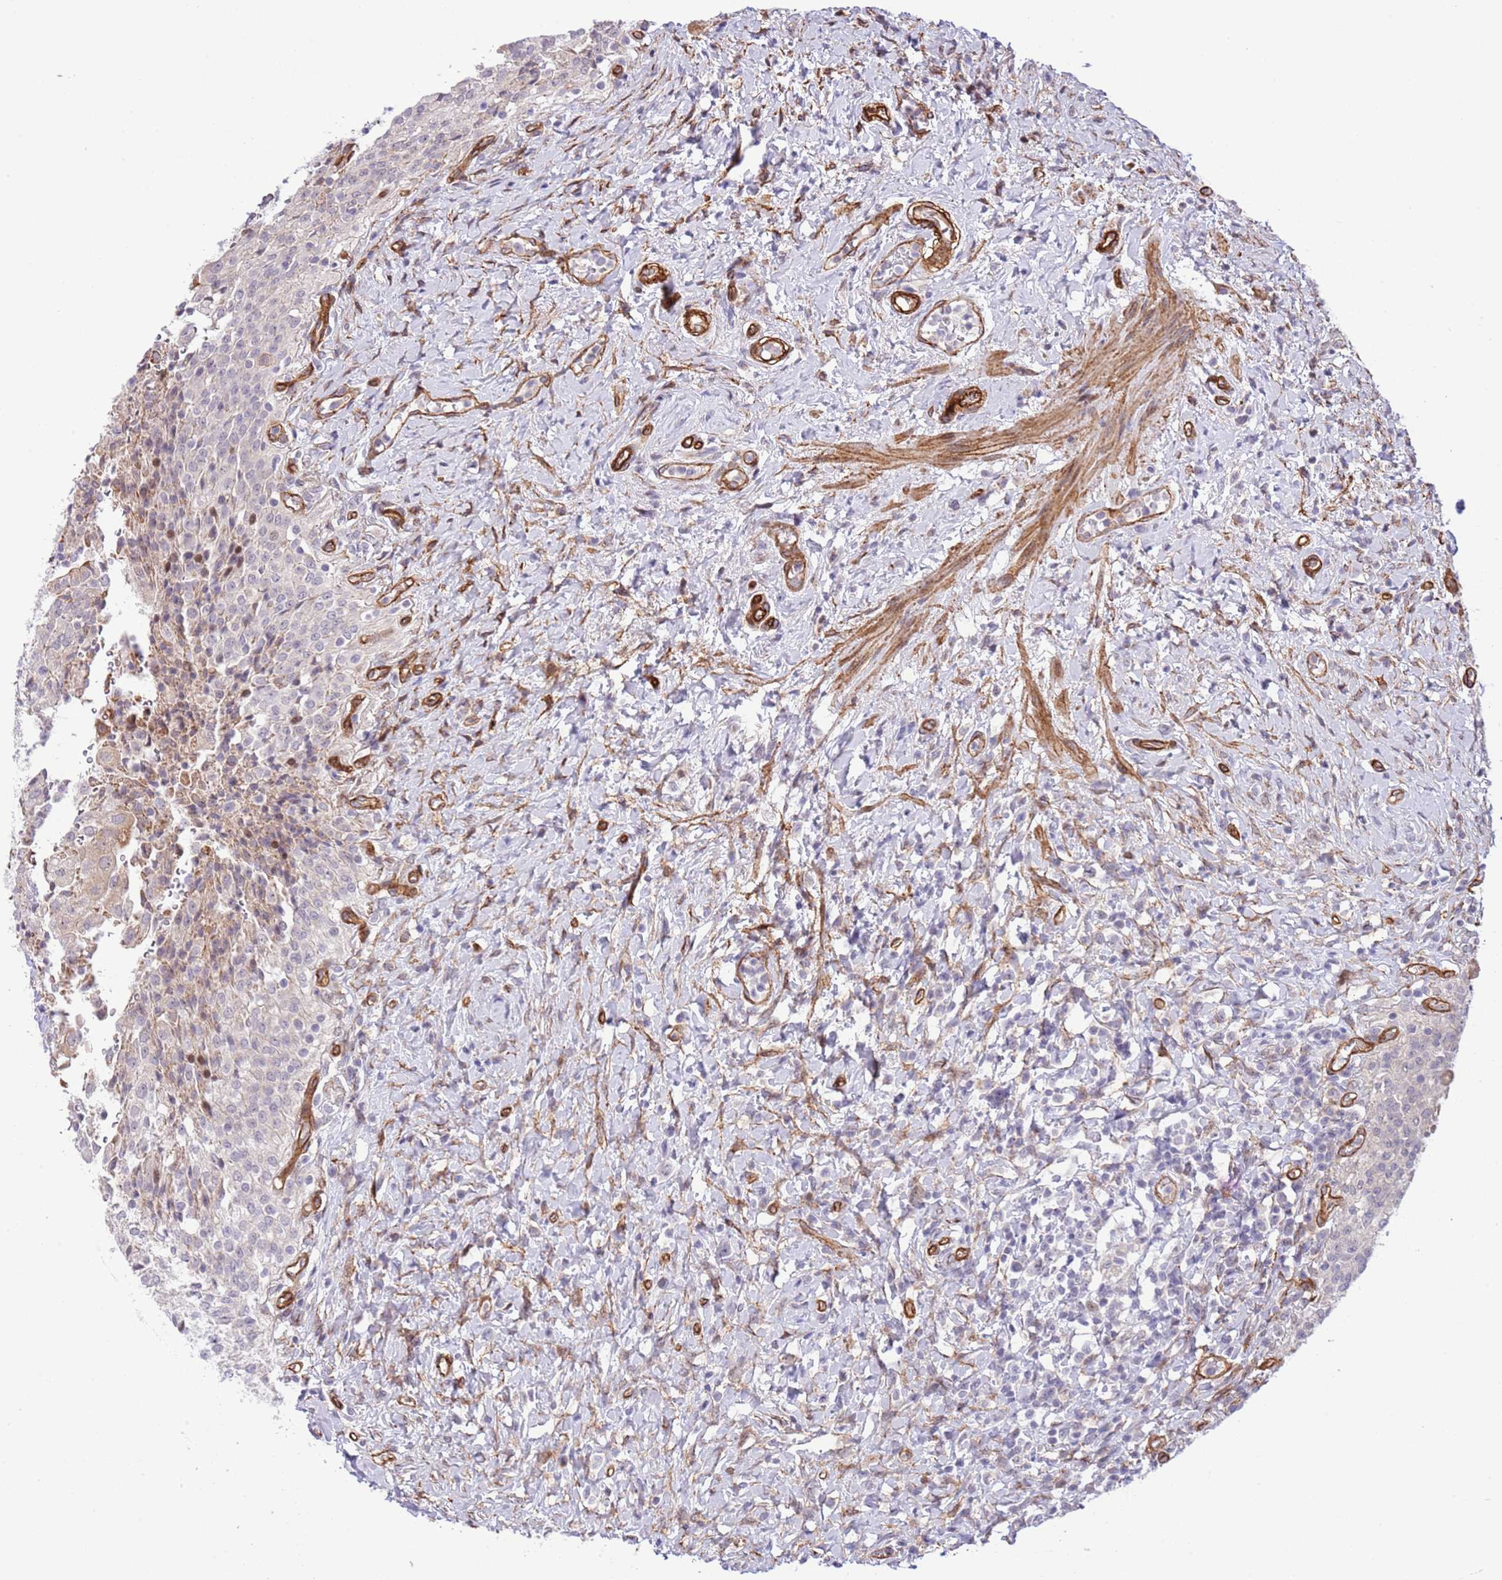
{"staining": {"intensity": "weak", "quantity": "<25%", "location": "cytoplasmic/membranous,nuclear"}, "tissue": "urinary bladder", "cell_type": "Urothelial cells", "image_type": "normal", "snomed": [{"axis": "morphology", "description": "Normal tissue, NOS"}, {"axis": "morphology", "description": "Inflammation, NOS"}, {"axis": "topography", "description": "Urinary bladder"}], "caption": "Immunohistochemical staining of unremarkable urinary bladder reveals no significant staining in urothelial cells.", "gene": "NEK3", "patient": {"sex": "male", "age": 64}}